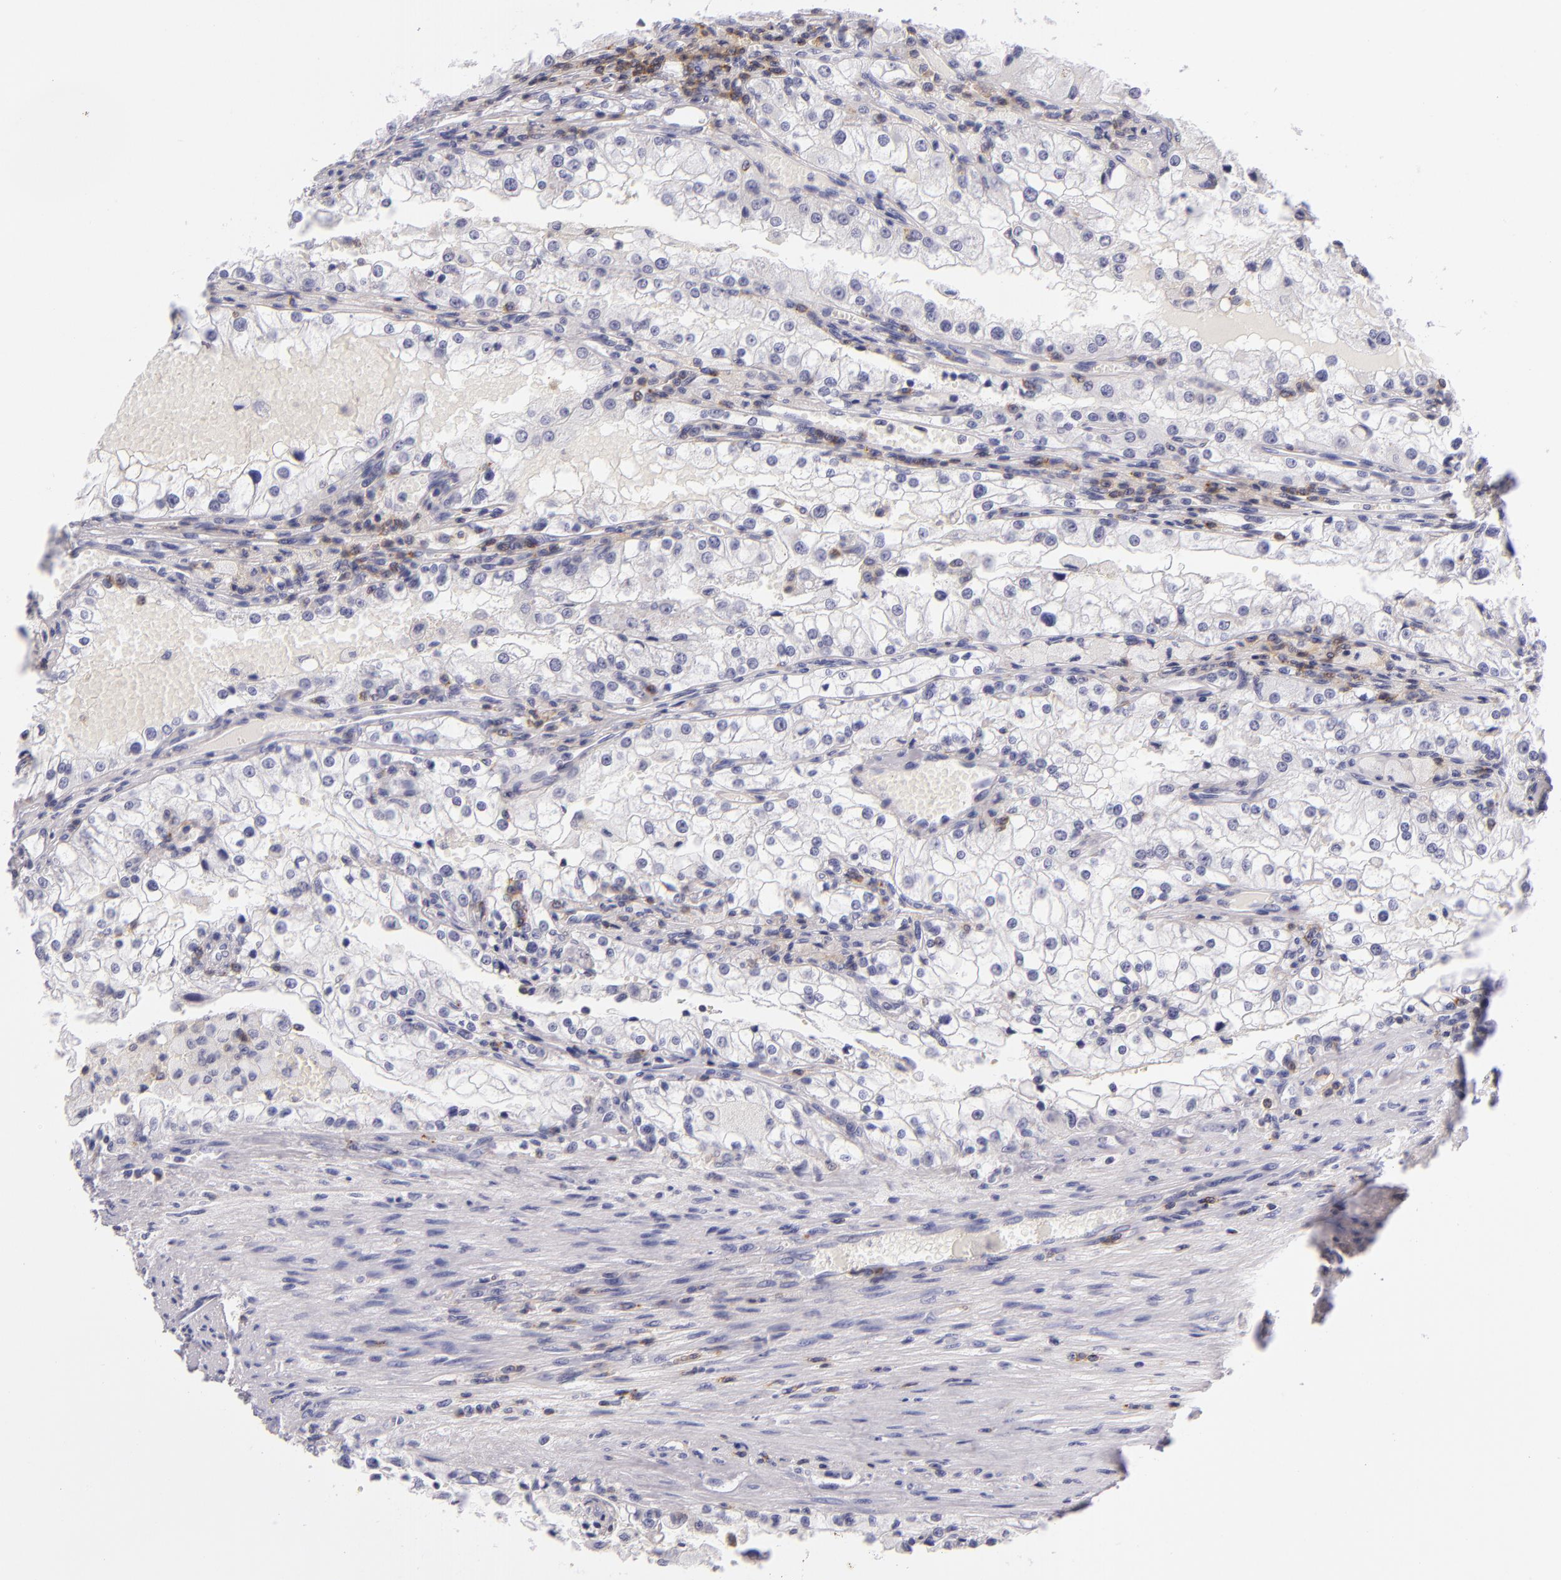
{"staining": {"intensity": "negative", "quantity": "none", "location": "none"}, "tissue": "renal cancer", "cell_type": "Tumor cells", "image_type": "cancer", "snomed": [{"axis": "morphology", "description": "Adenocarcinoma, NOS"}, {"axis": "topography", "description": "Kidney"}], "caption": "A high-resolution histopathology image shows IHC staining of adenocarcinoma (renal), which demonstrates no significant expression in tumor cells. (Immunohistochemistry, brightfield microscopy, high magnification).", "gene": "CD48", "patient": {"sex": "female", "age": 74}}